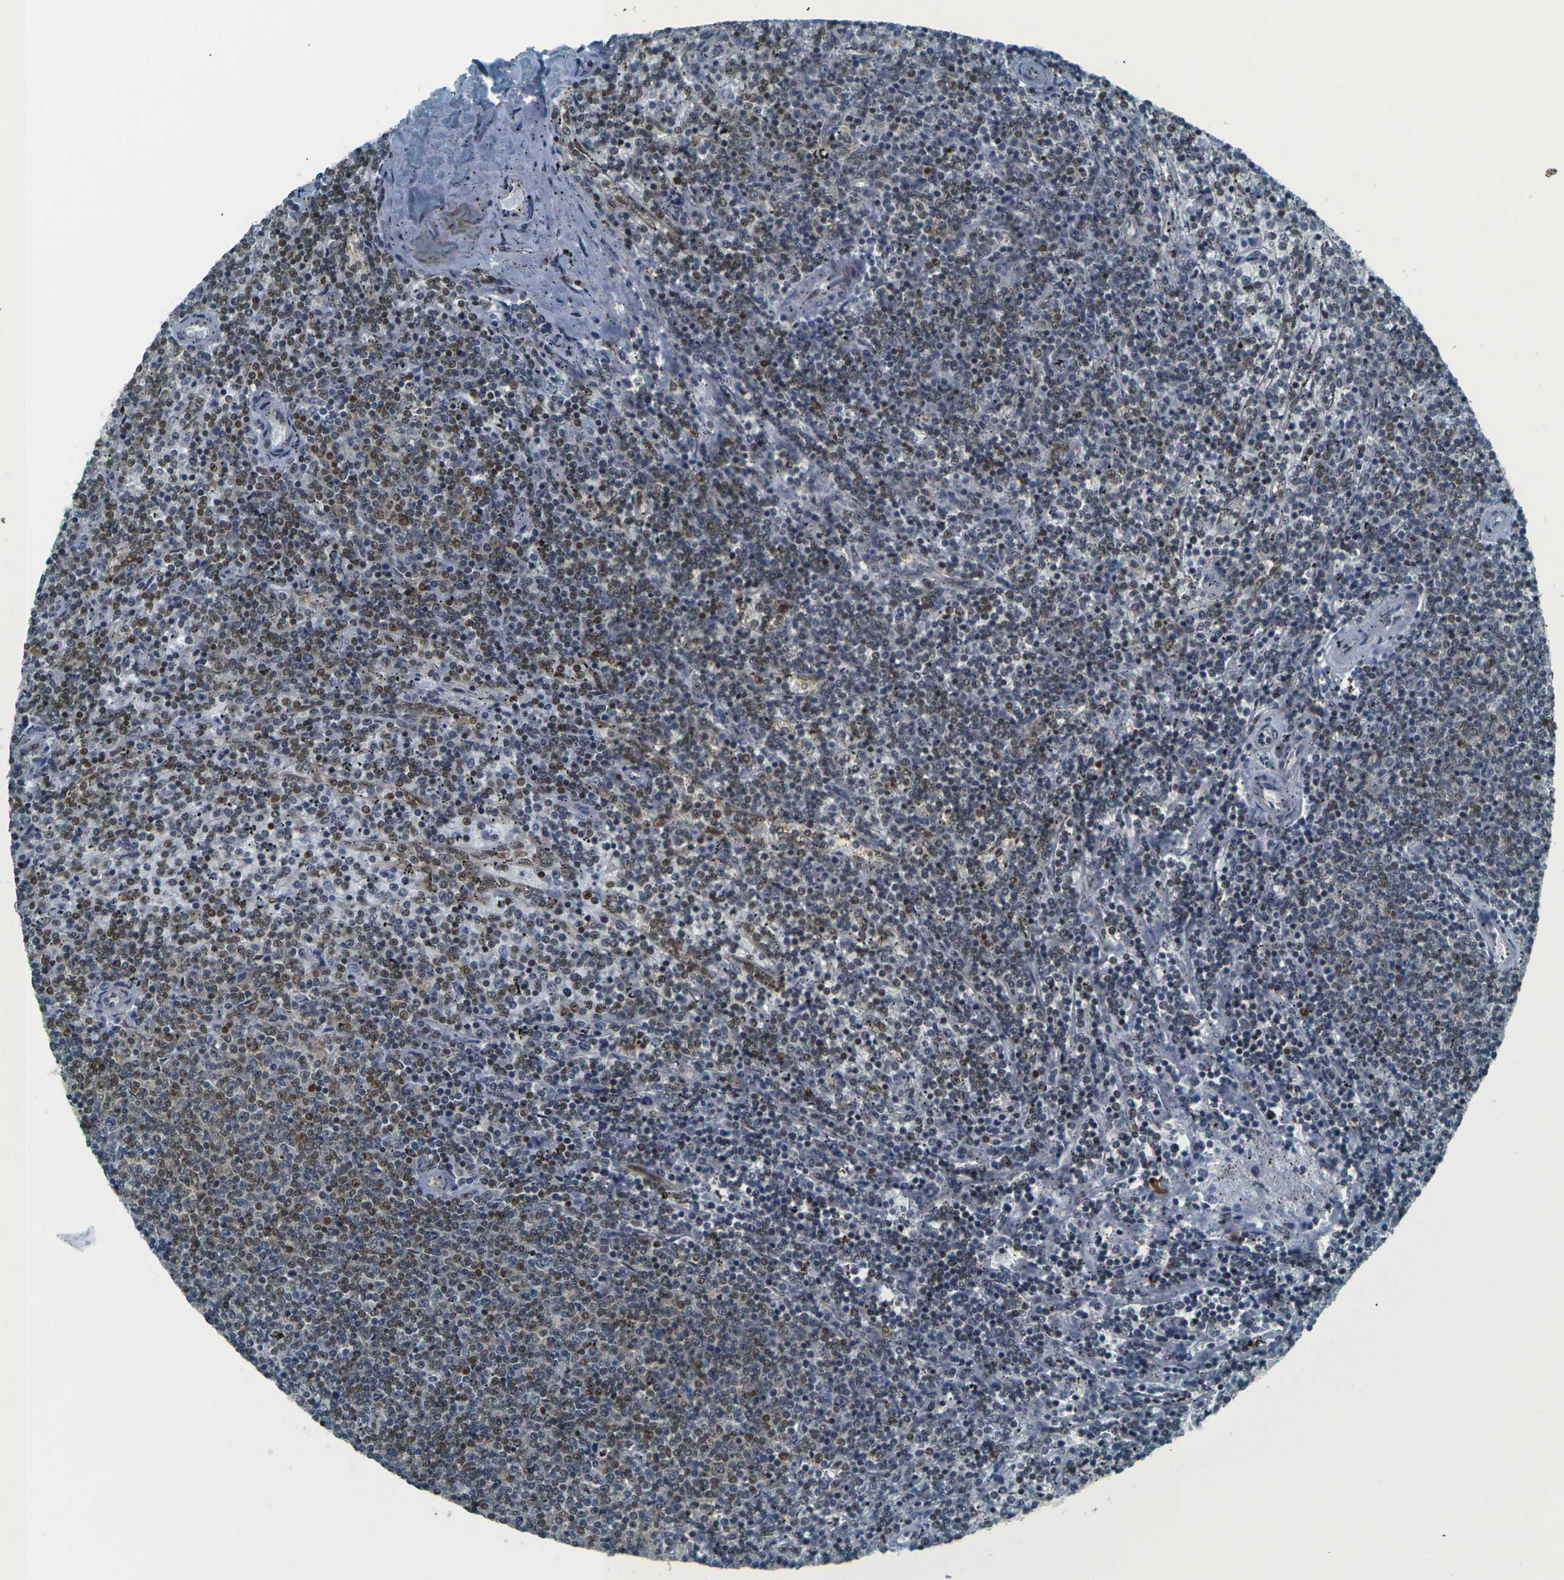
{"staining": {"intensity": "moderate", "quantity": "25%-75%", "location": "nuclear"}, "tissue": "lymphoma", "cell_type": "Tumor cells", "image_type": "cancer", "snomed": [{"axis": "morphology", "description": "Malignant lymphoma, non-Hodgkin's type, Low grade"}, {"axis": "topography", "description": "Spleen"}], "caption": "A brown stain highlights moderate nuclear staining of a protein in human low-grade malignant lymphoma, non-Hodgkin's type tumor cells.", "gene": "NHEJ1", "patient": {"sex": "female", "age": 50}}